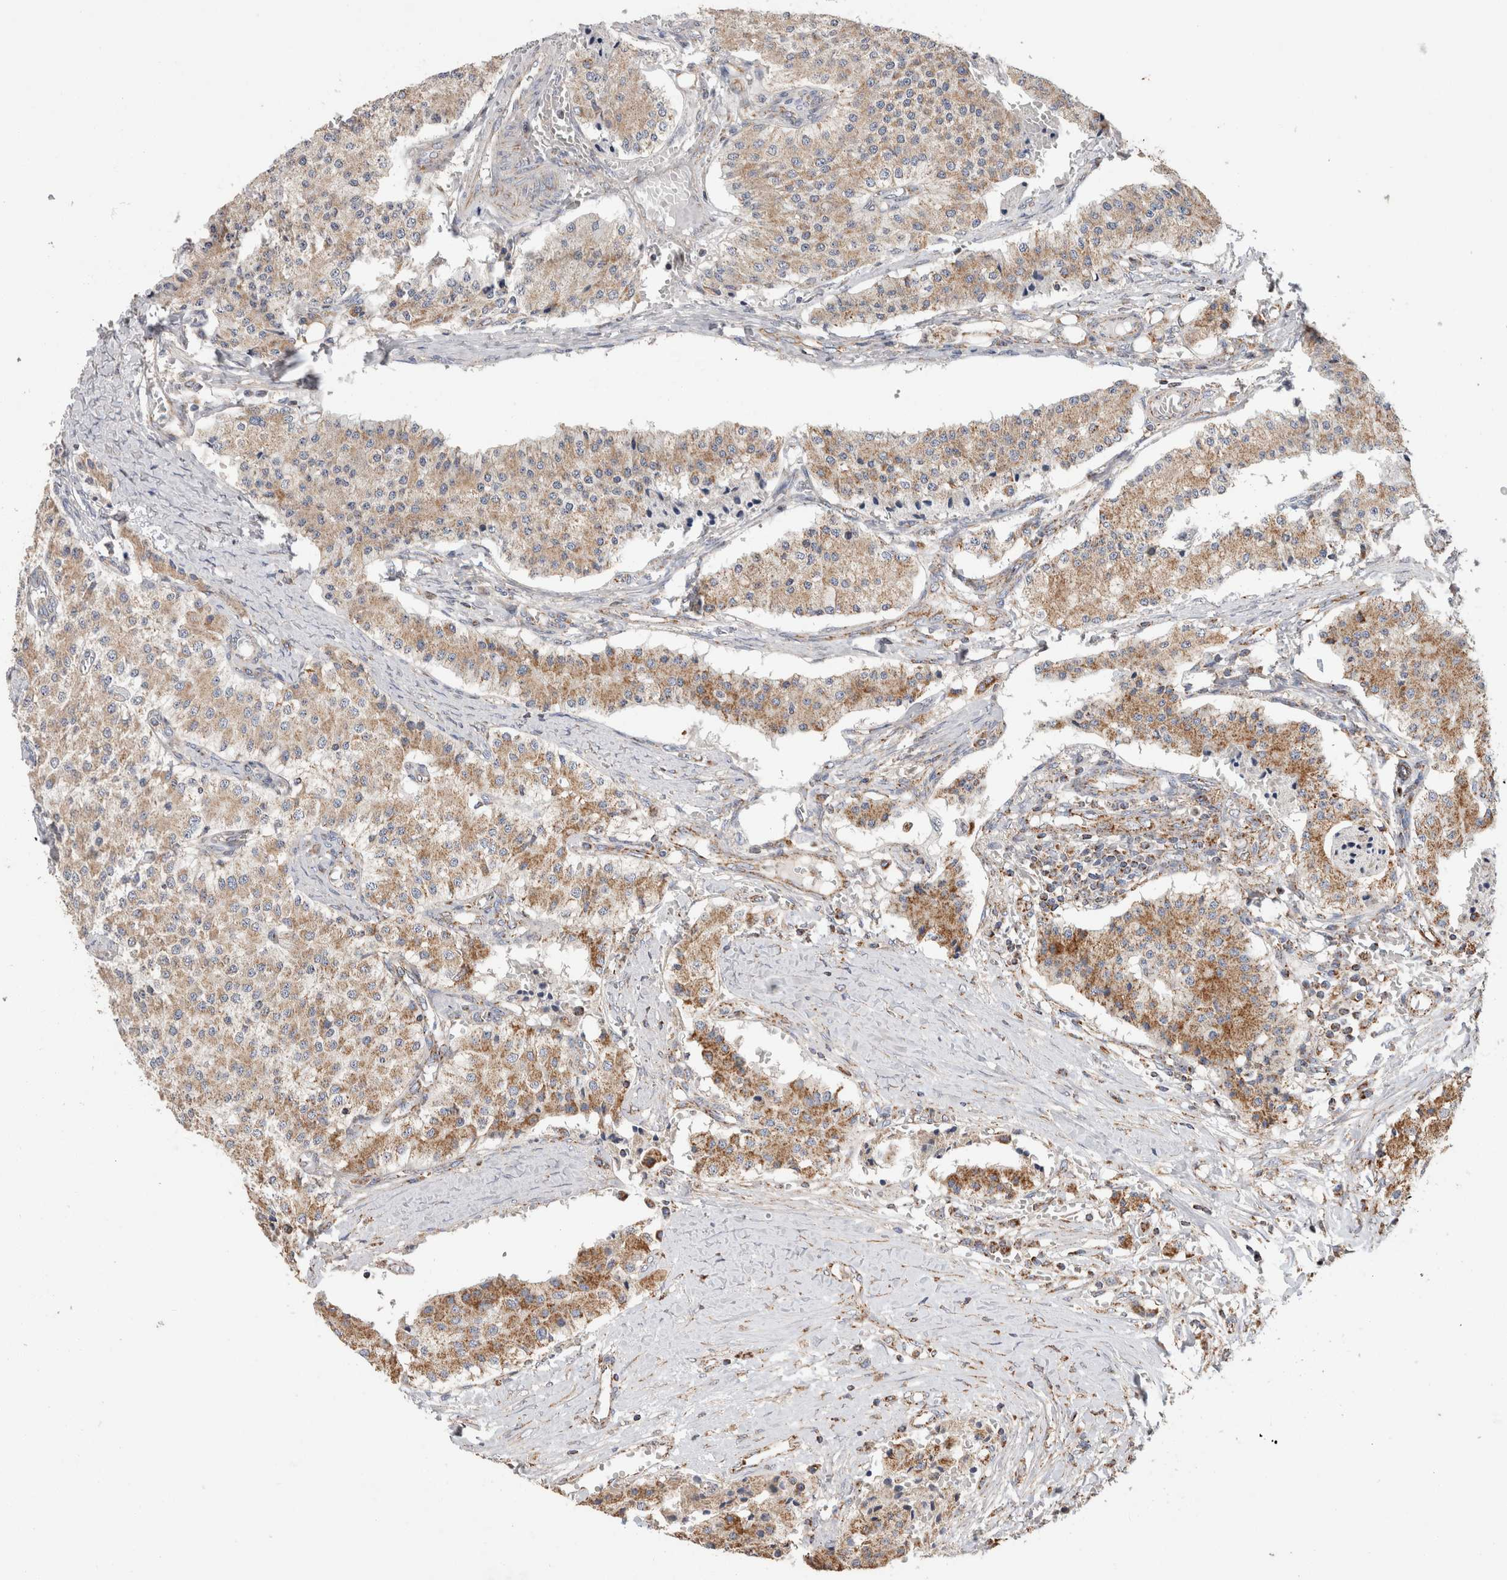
{"staining": {"intensity": "moderate", "quantity": ">75%", "location": "cytoplasmic/membranous"}, "tissue": "carcinoid", "cell_type": "Tumor cells", "image_type": "cancer", "snomed": [{"axis": "morphology", "description": "Carcinoid, malignant, NOS"}, {"axis": "topography", "description": "Colon"}], "caption": "Human carcinoid stained for a protein (brown) shows moderate cytoplasmic/membranous positive expression in approximately >75% of tumor cells.", "gene": "IARS2", "patient": {"sex": "female", "age": 52}}